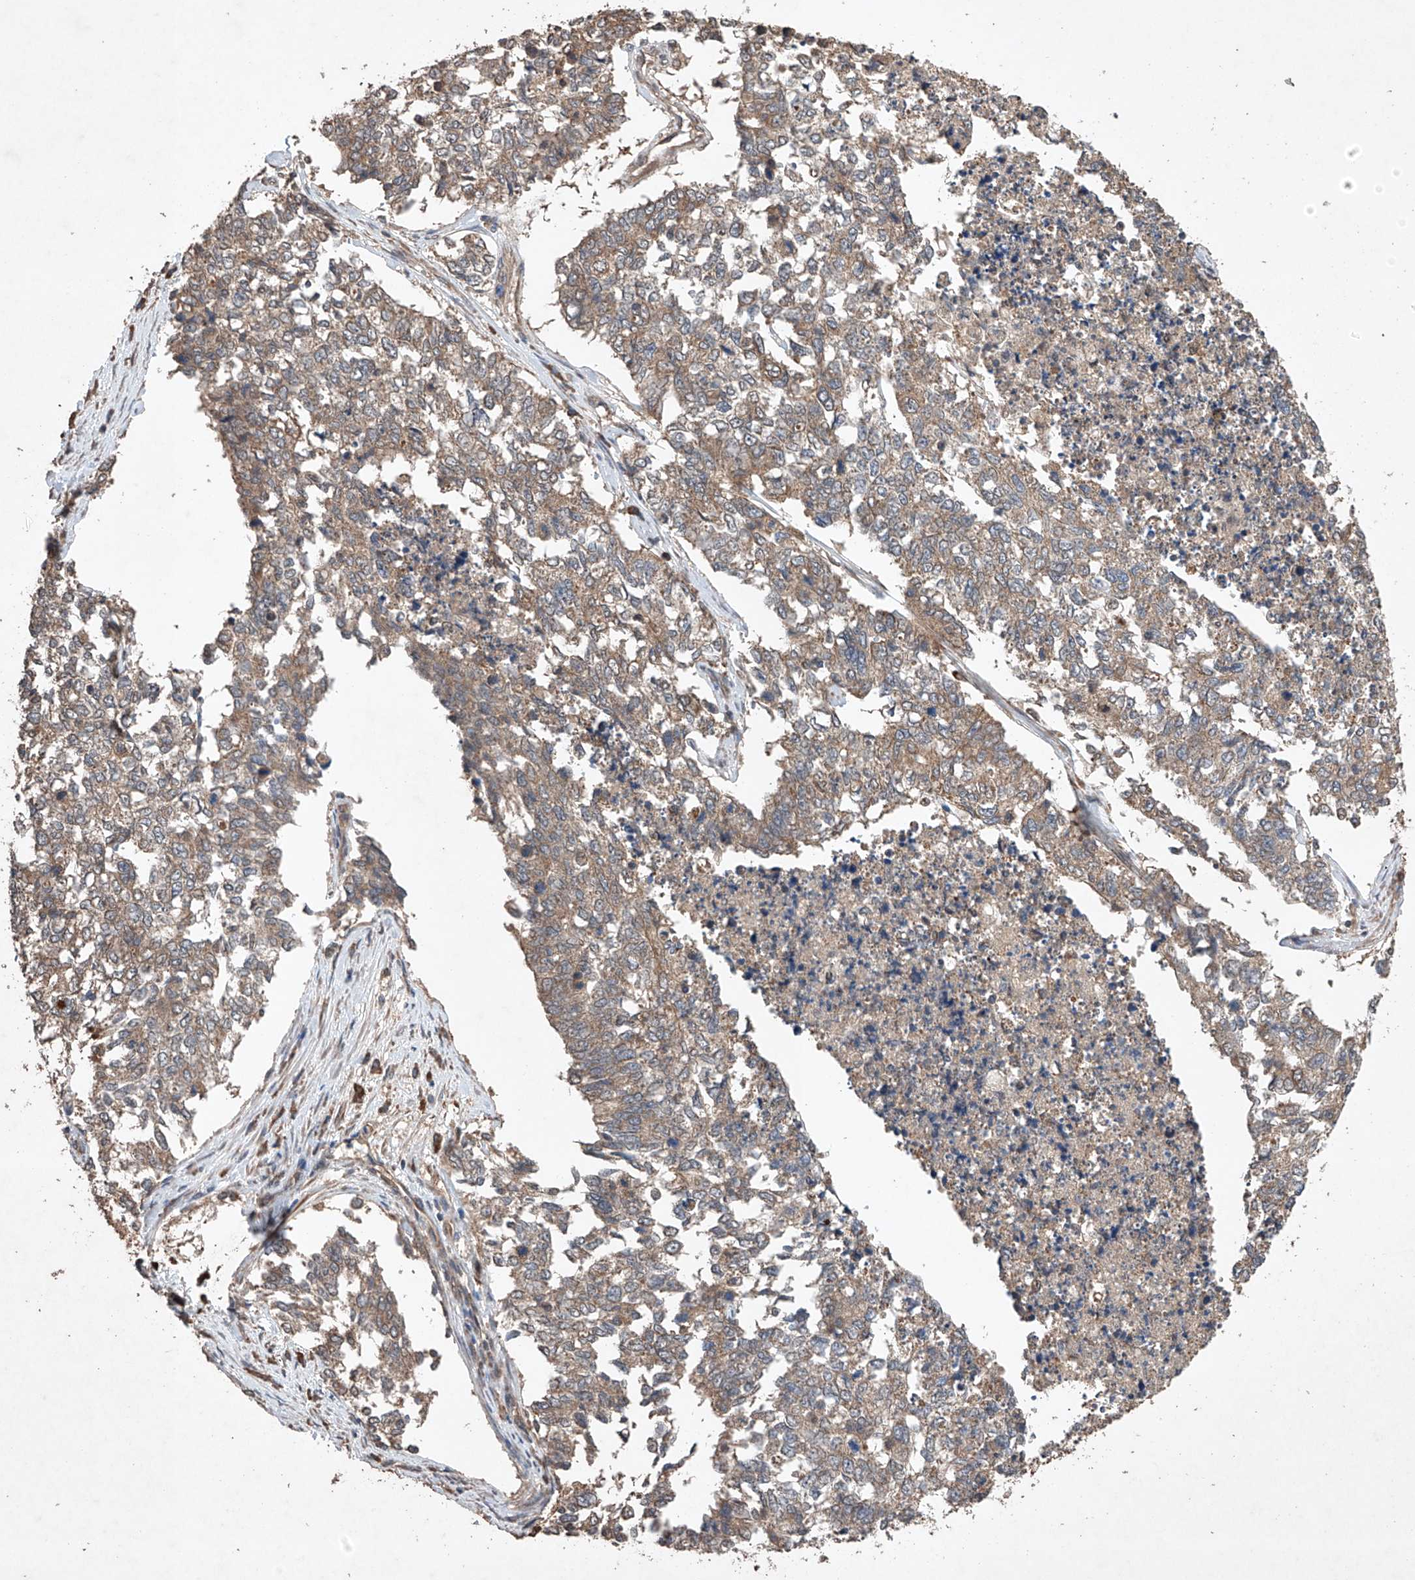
{"staining": {"intensity": "weak", "quantity": ">75%", "location": "cytoplasmic/membranous"}, "tissue": "cervical cancer", "cell_type": "Tumor cells", "image_type": "cancer", "snomed": [{"axis": "morphology", "description": "Squamous cell carcinoma, NOS"}, {"axis": "topography", "description": "Cervix"}], "caption": "Weak cytoplasmic/membranous expression is seen in about >75% of tumor cells in cervical squamous cell carcinoma. The staining is performed using DAB brown chromogen to label protein expression. The nuclei are counter-stained blue using hematoxylin.", "gene": "LURAP1", "patient": {"sex": "female", "age": 63}}